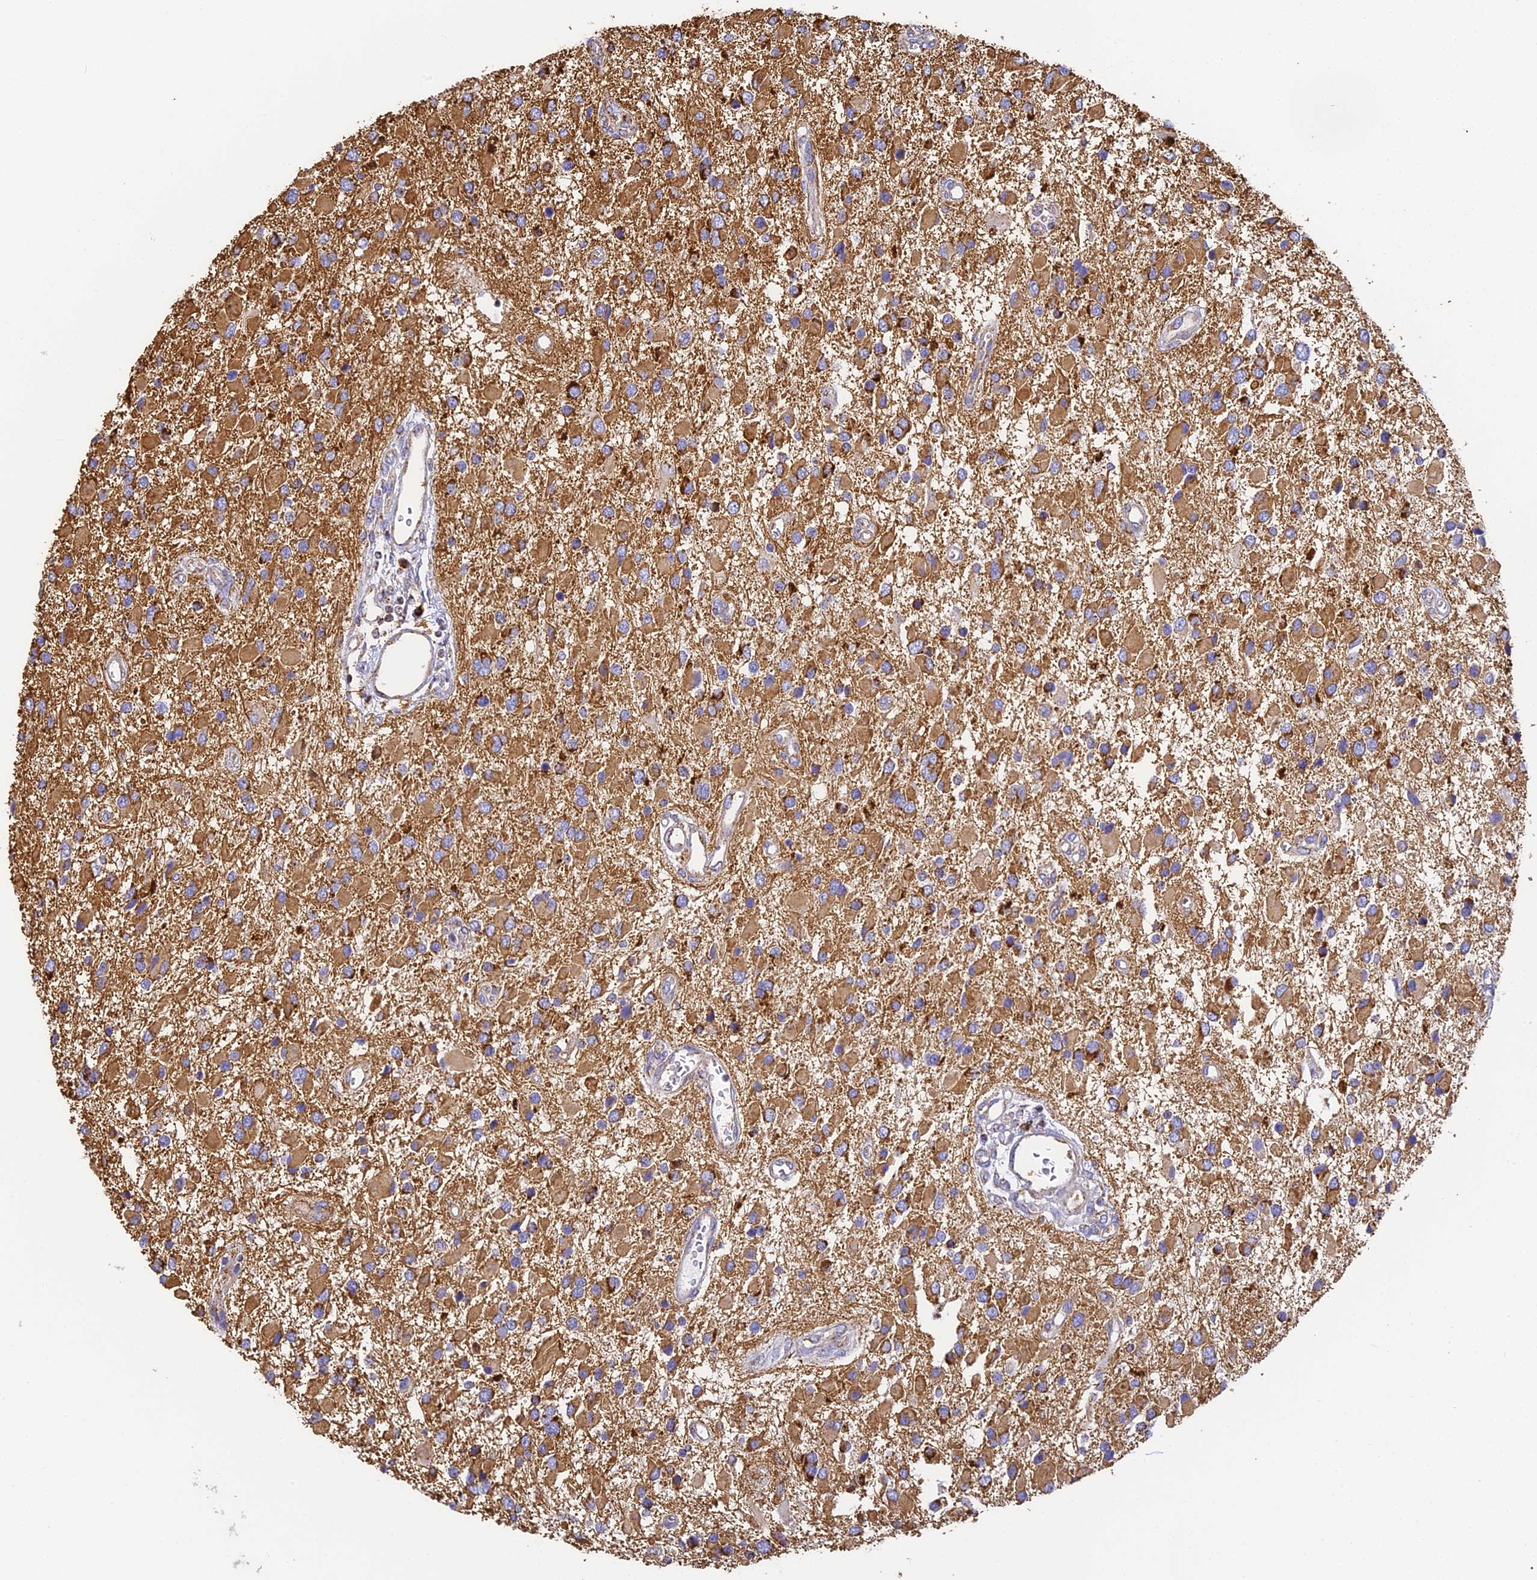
{"staining": {"intensity": "moderate", "quantity": ">75%", "location": "cytoplasmic/membranous"}, "tissue": "glioma", "cell_type": "Tumor cells", "image_type": "cancer", "snomed": [{"axis": "morphology", "description": "Glioma, malignant, High grade"}, {"axis": "topography", "description": "Brain"}], "caption": "Immunohistochemistry photomicrograph of neoplastic tissue: high-grade glioma (malignant) stained using immunohistochemistry shows medium levels of moderate protein expression localized specifically in the cytoplasmic/membranous of tumor cells, appearing as a cytoplasmic/membranous brown color.", "gene": "COX6C", "patient": {"sex": "male", "age": 53}}